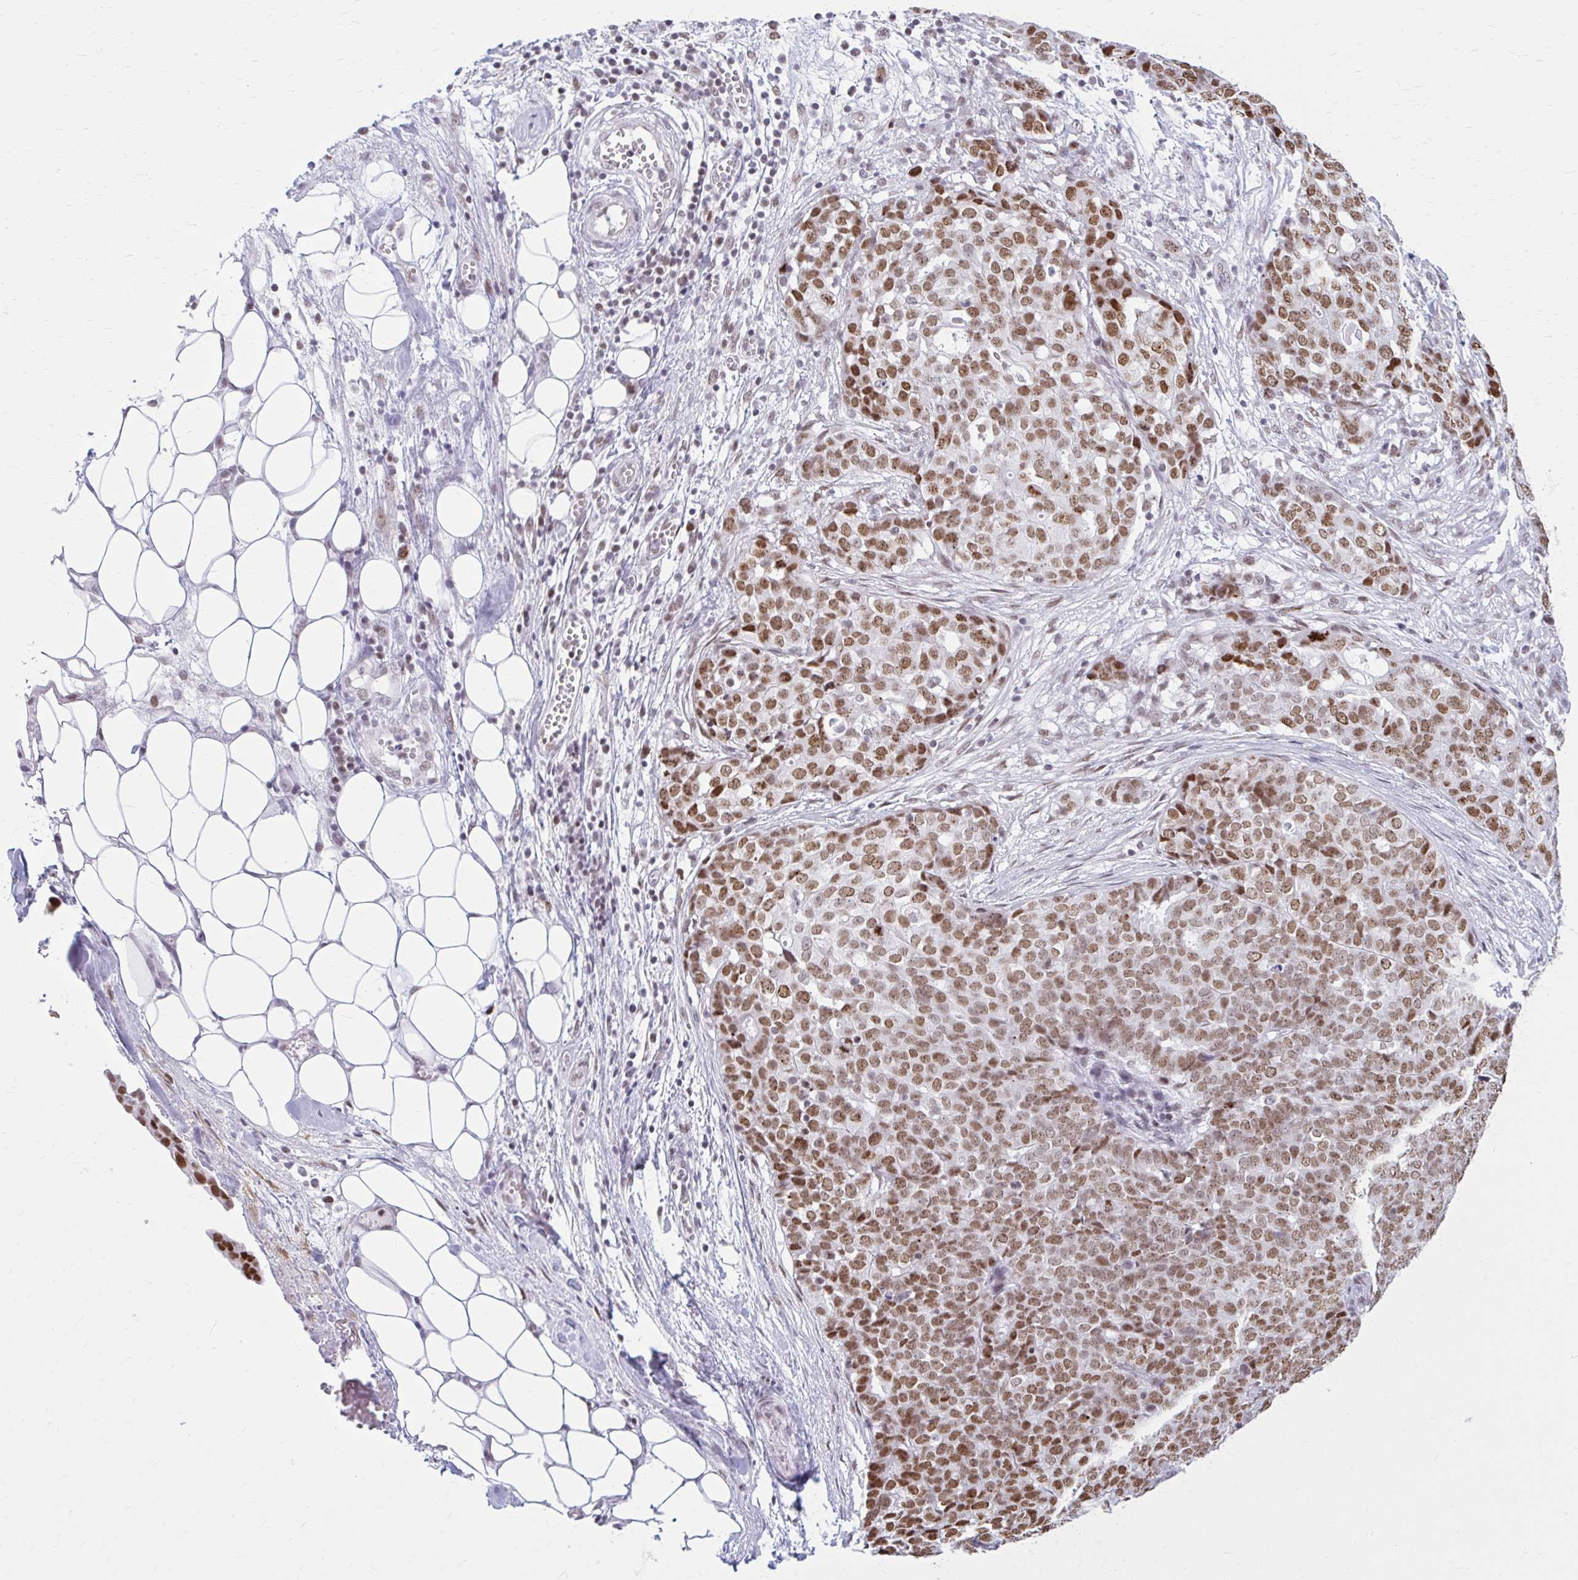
{"staining": {"intensity": "moderate", "quantity": ">75%", "location": "nuclear"}, "tissue": "ovarian cancer", "cell_type": "Tumor cells", "image_type": "cancer", "snomed": [{"axis": "morphology", "description": "Cystadenocarcinoma, serous, NOS"}, {"axis": "topography", "description": "Soft tissue"}, {"axis": "topography", "description": "Ovary"}], "caption": "Protein staining of serous cystadenocarcinoma (ovarian) tissue exhibits moderate nuclear expression in about >75% of tumor cells.", "gene": "PABIR1", "patient": {"sex": "female", "age": 57}}